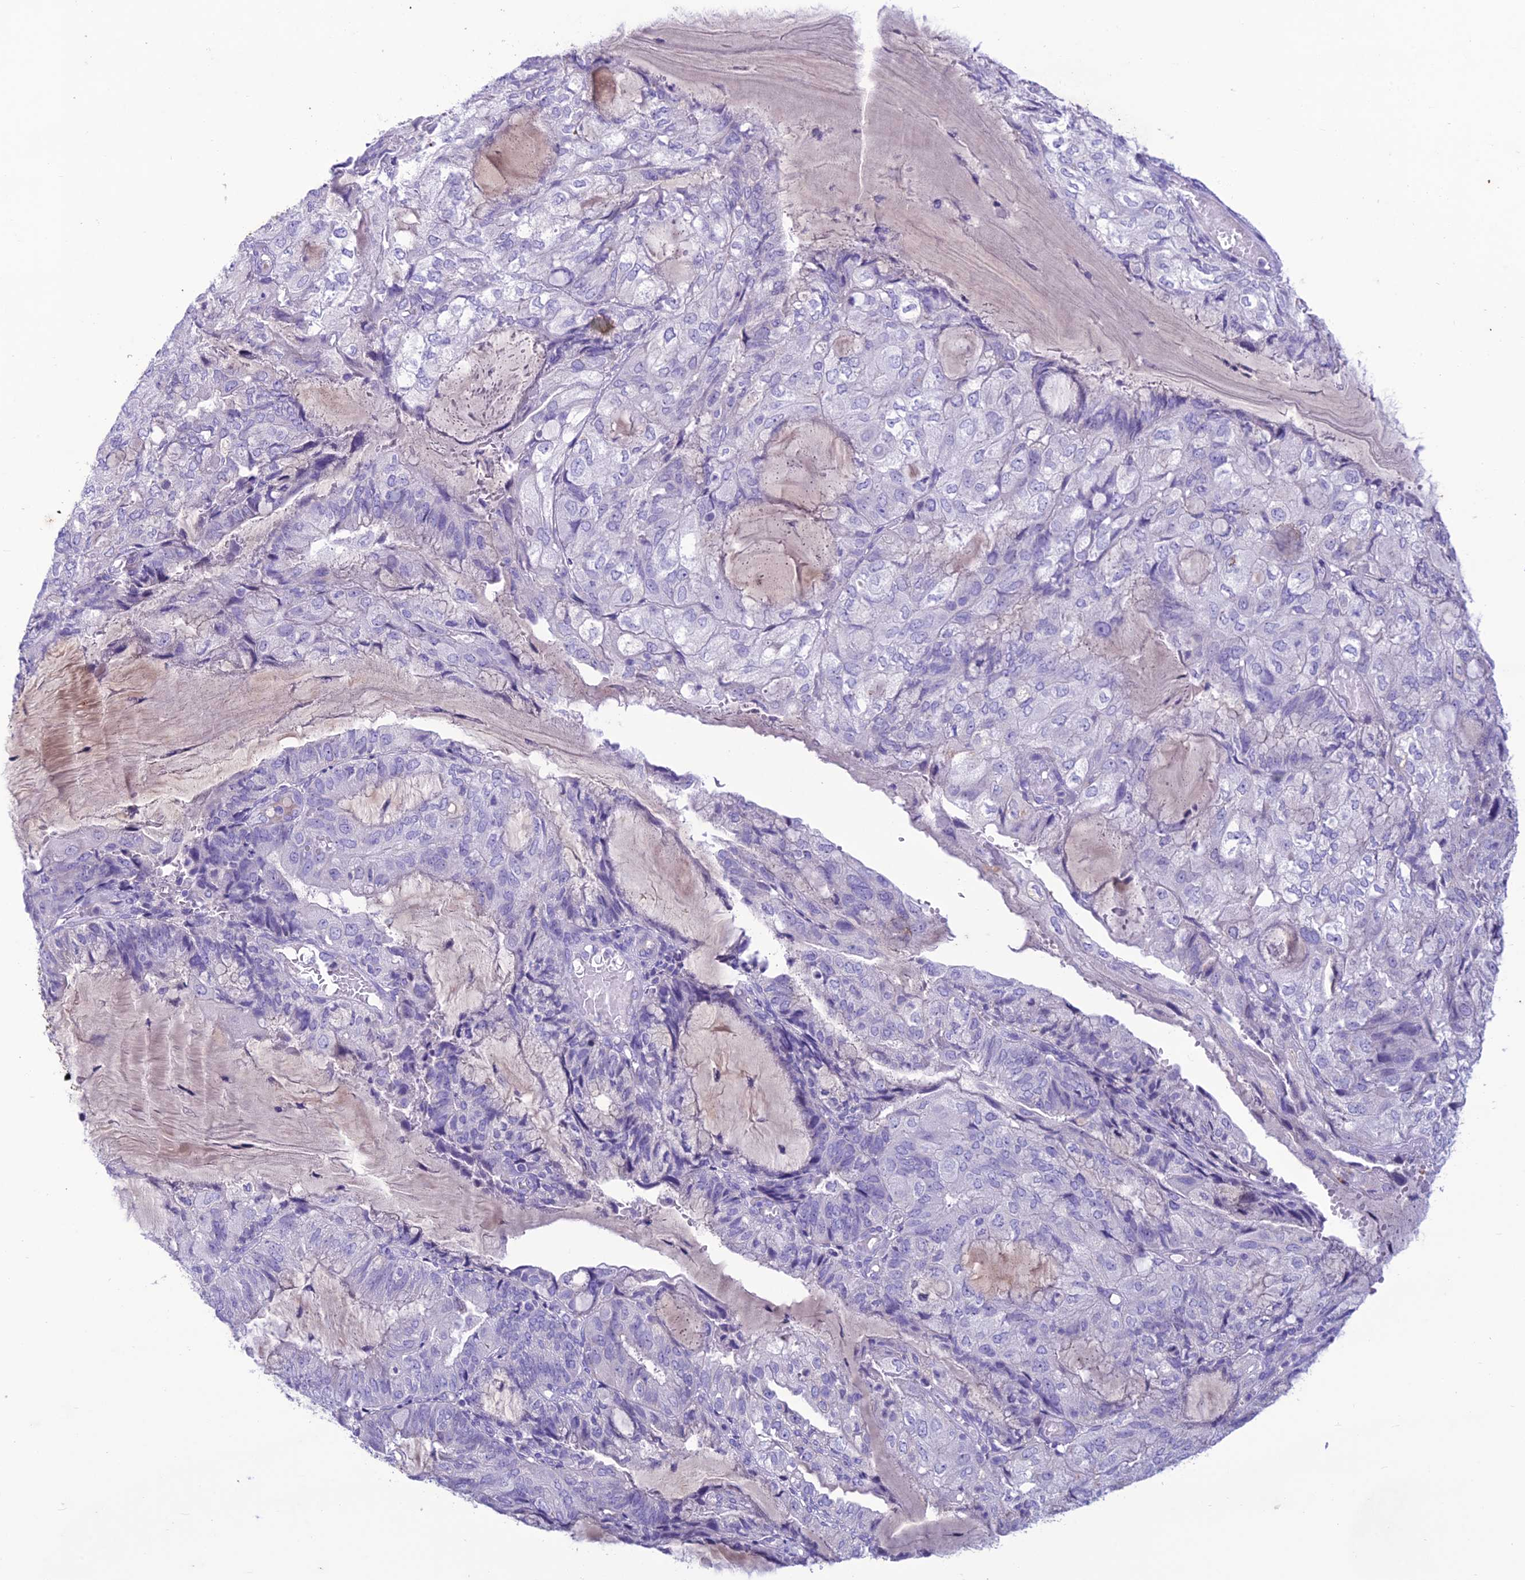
{"staining": {"intensity": "negative", "quantity": "none", "location": "none"}, "tissue": "endometrial cancer", "cell_type": "Tumor cells", "image_type": "cancer", "snomed": [{"axis": "morphology", "description": "Adenocarcinoma, NOS"}, {"axis": "topography", "description": "Endometrium"}], "caption": "An IHC histopathology image of endometrial adenocarcinoma is shown. There is no staining in tumor cells of endometrial adenocarcinoma.", "gene": "IFT172", "patient": {"sex": "female", "age": 81}}